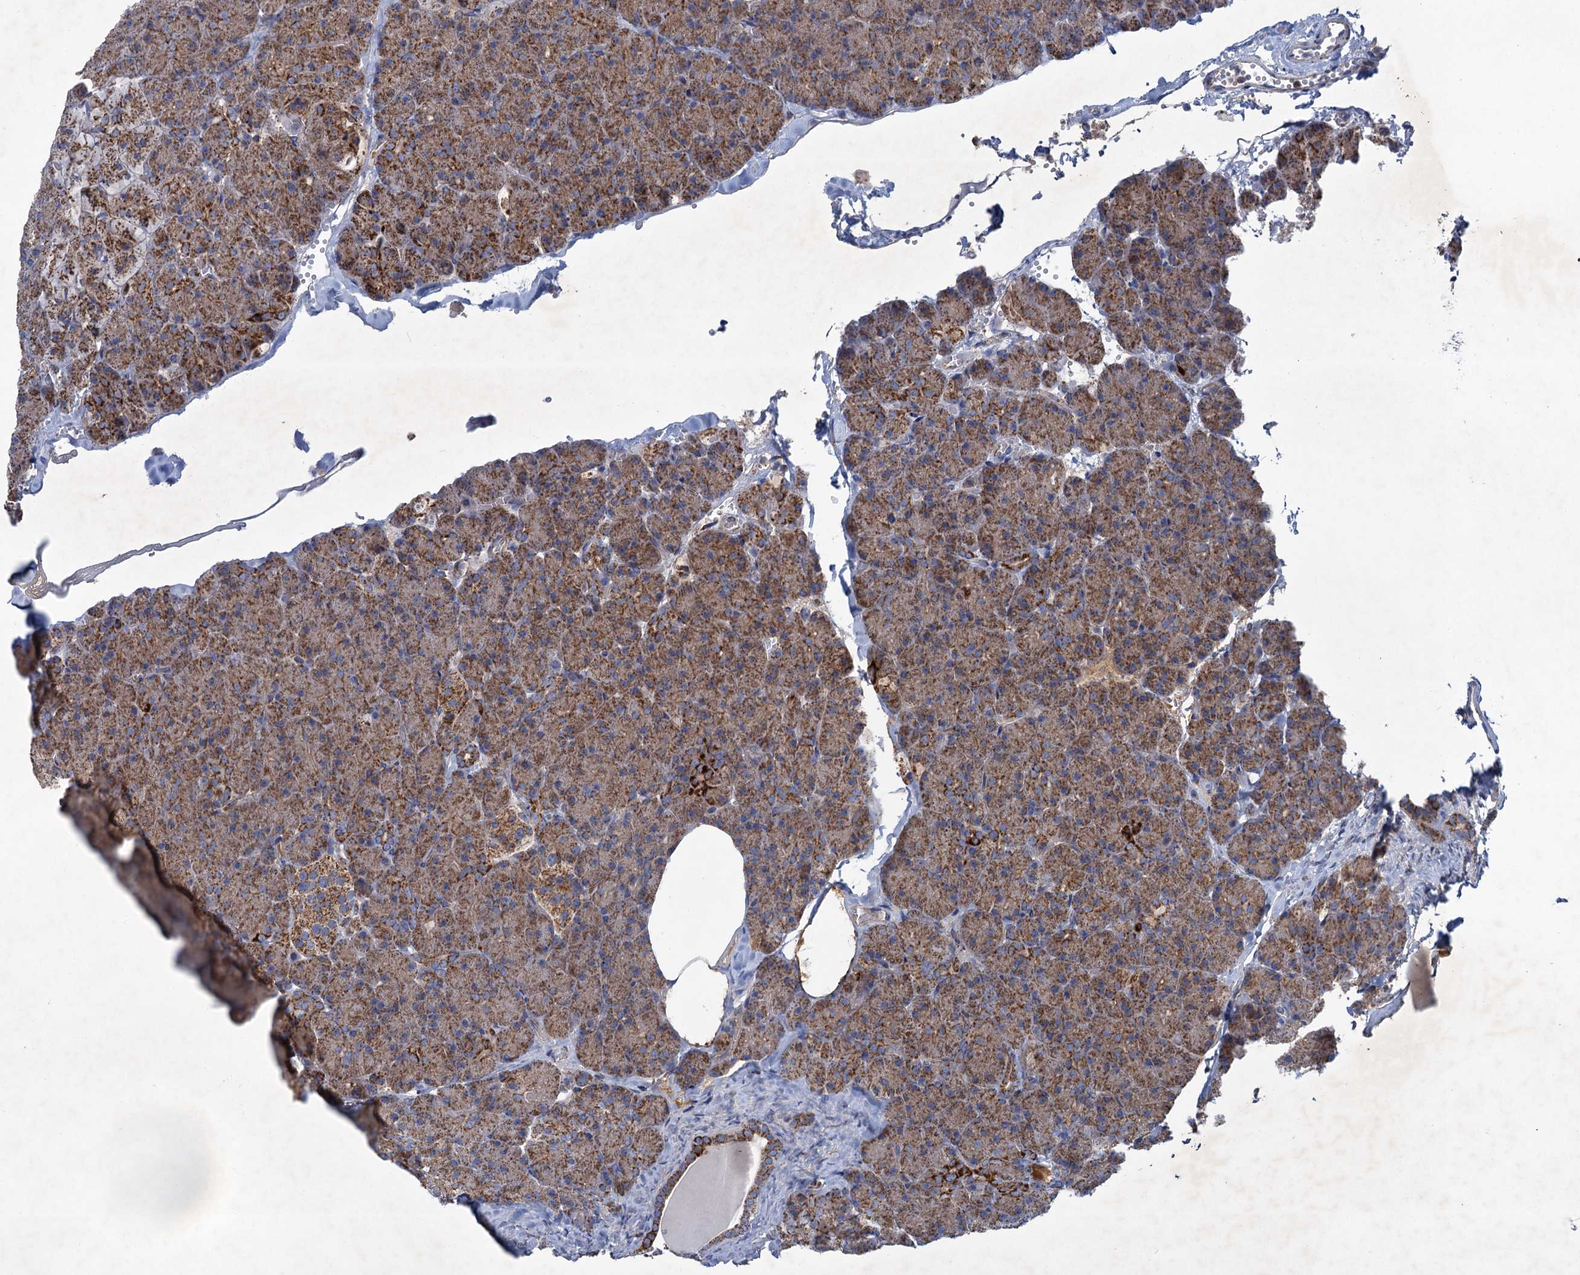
{"staining": {"intensity": "moderate", "quantity": ">75%", "location": "cytoplasmic/membranous"}, "tissue": "pancreas", "cell_type": "Exocrine glandular cells", "image_type": "normal", "snomed": [{"axis": "morphology", "description": "Normal tissue, NOS"}, {"axis": "topography", "description": "Pancreas"}], "caption": "Immunohistochemistry histopathology image of normal pancreas: human pancreas stained using immunohistochemistry shows medium levels of moderate protein expression localized specifically in the cytoplasmic/membranous of exocrine glandular cells, appearing as a cytoplasmic/membranous brown color.", "gene": "GTPBP3", "patient": {"sex": "male", "age": 36}}